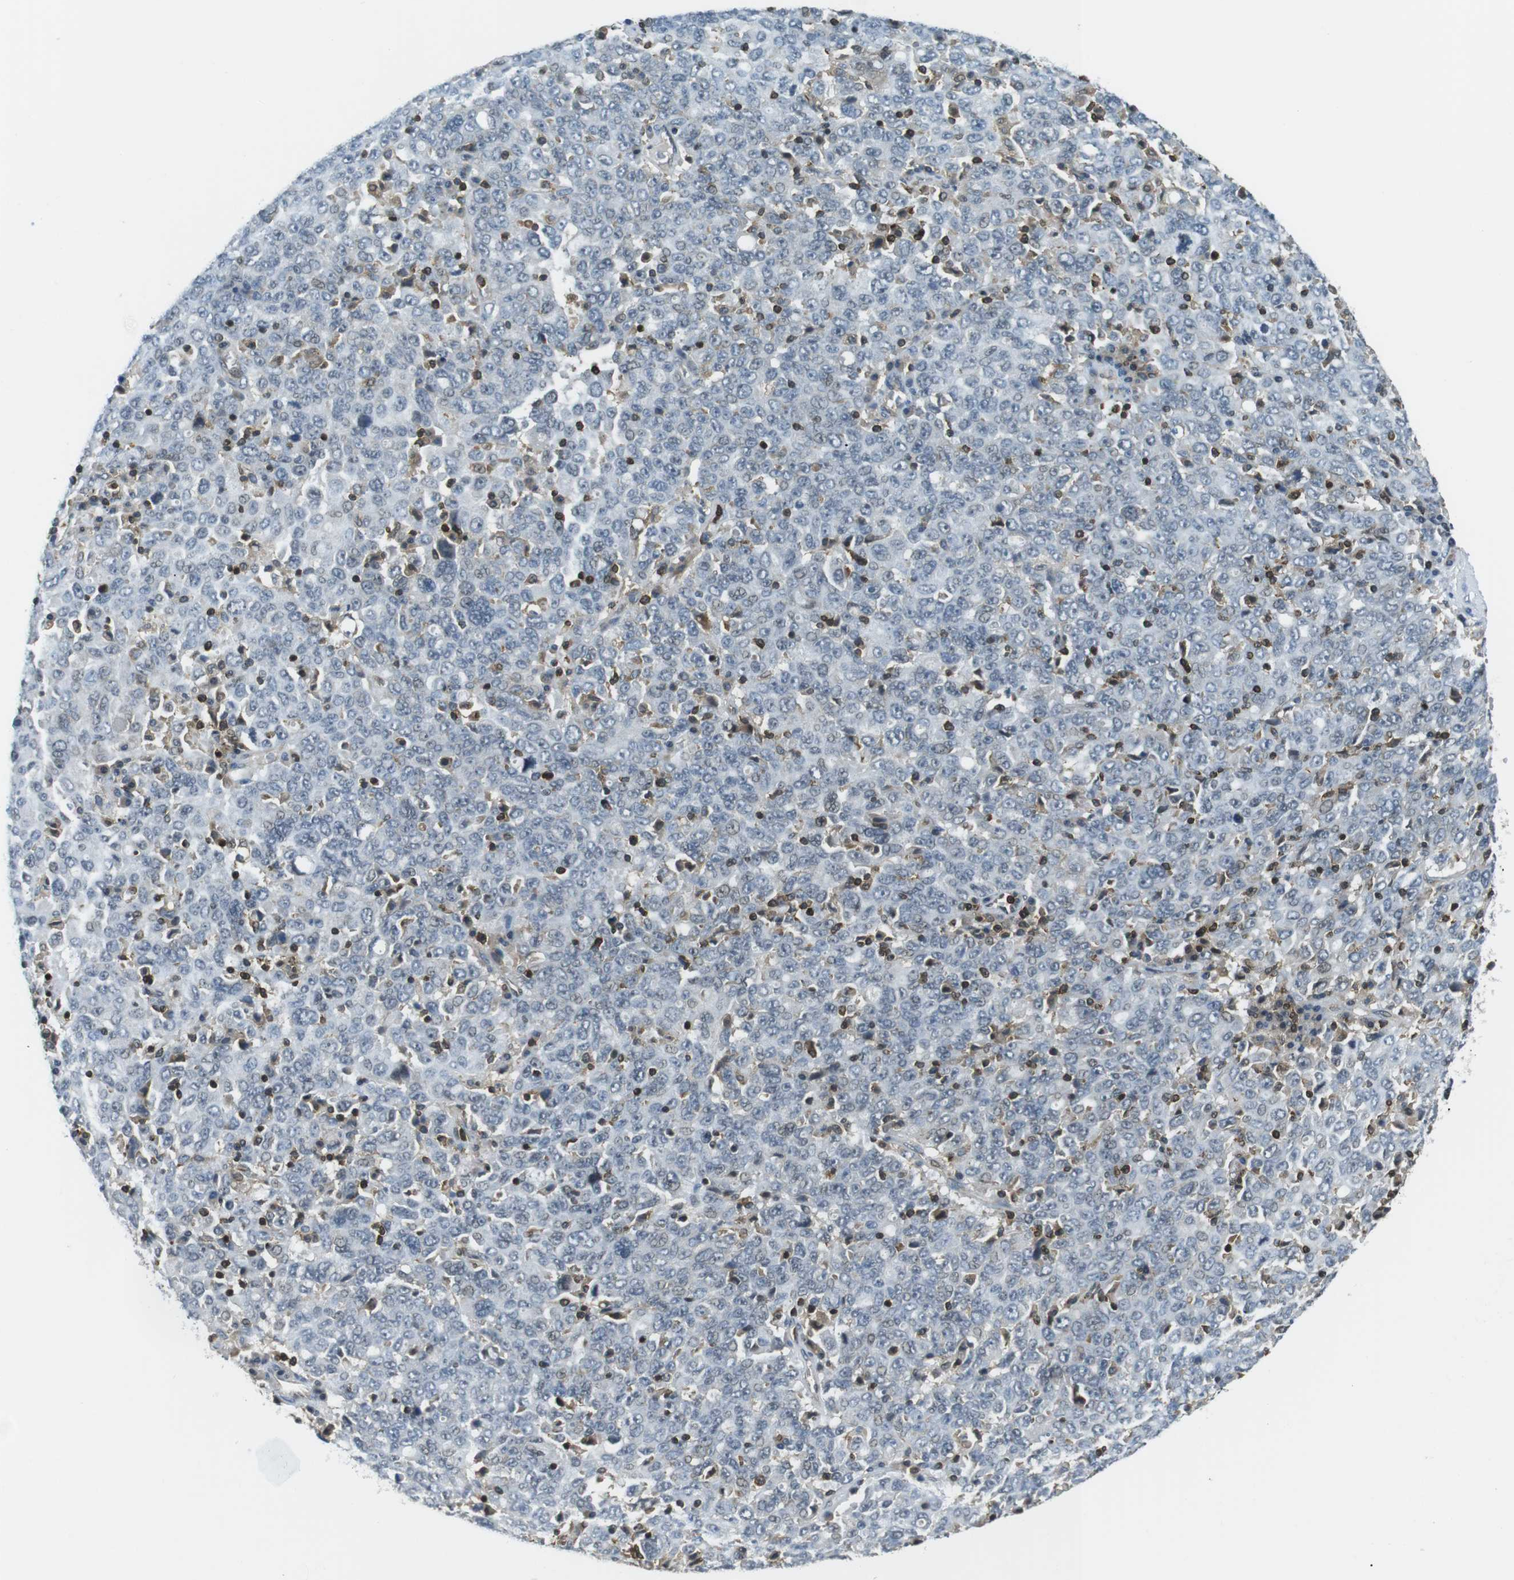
{"staining": {"intensity": "negative", "quantity": "none", "location": "none"}, "tissue": "ovarian cancer", "cell_type": "Tumor cells", "image_type": "cancer", "snomed": [{"axis": "morphology", "description": "Carcinoma, endometroid"}, {"axis": "topography", "description": "Ovary"}], "caption": "Tumor cells show no significant positivity in endometroid carcinoma (ovarian).", "gene": "STK10", "patient": {"sex": "female", "age": 62}}